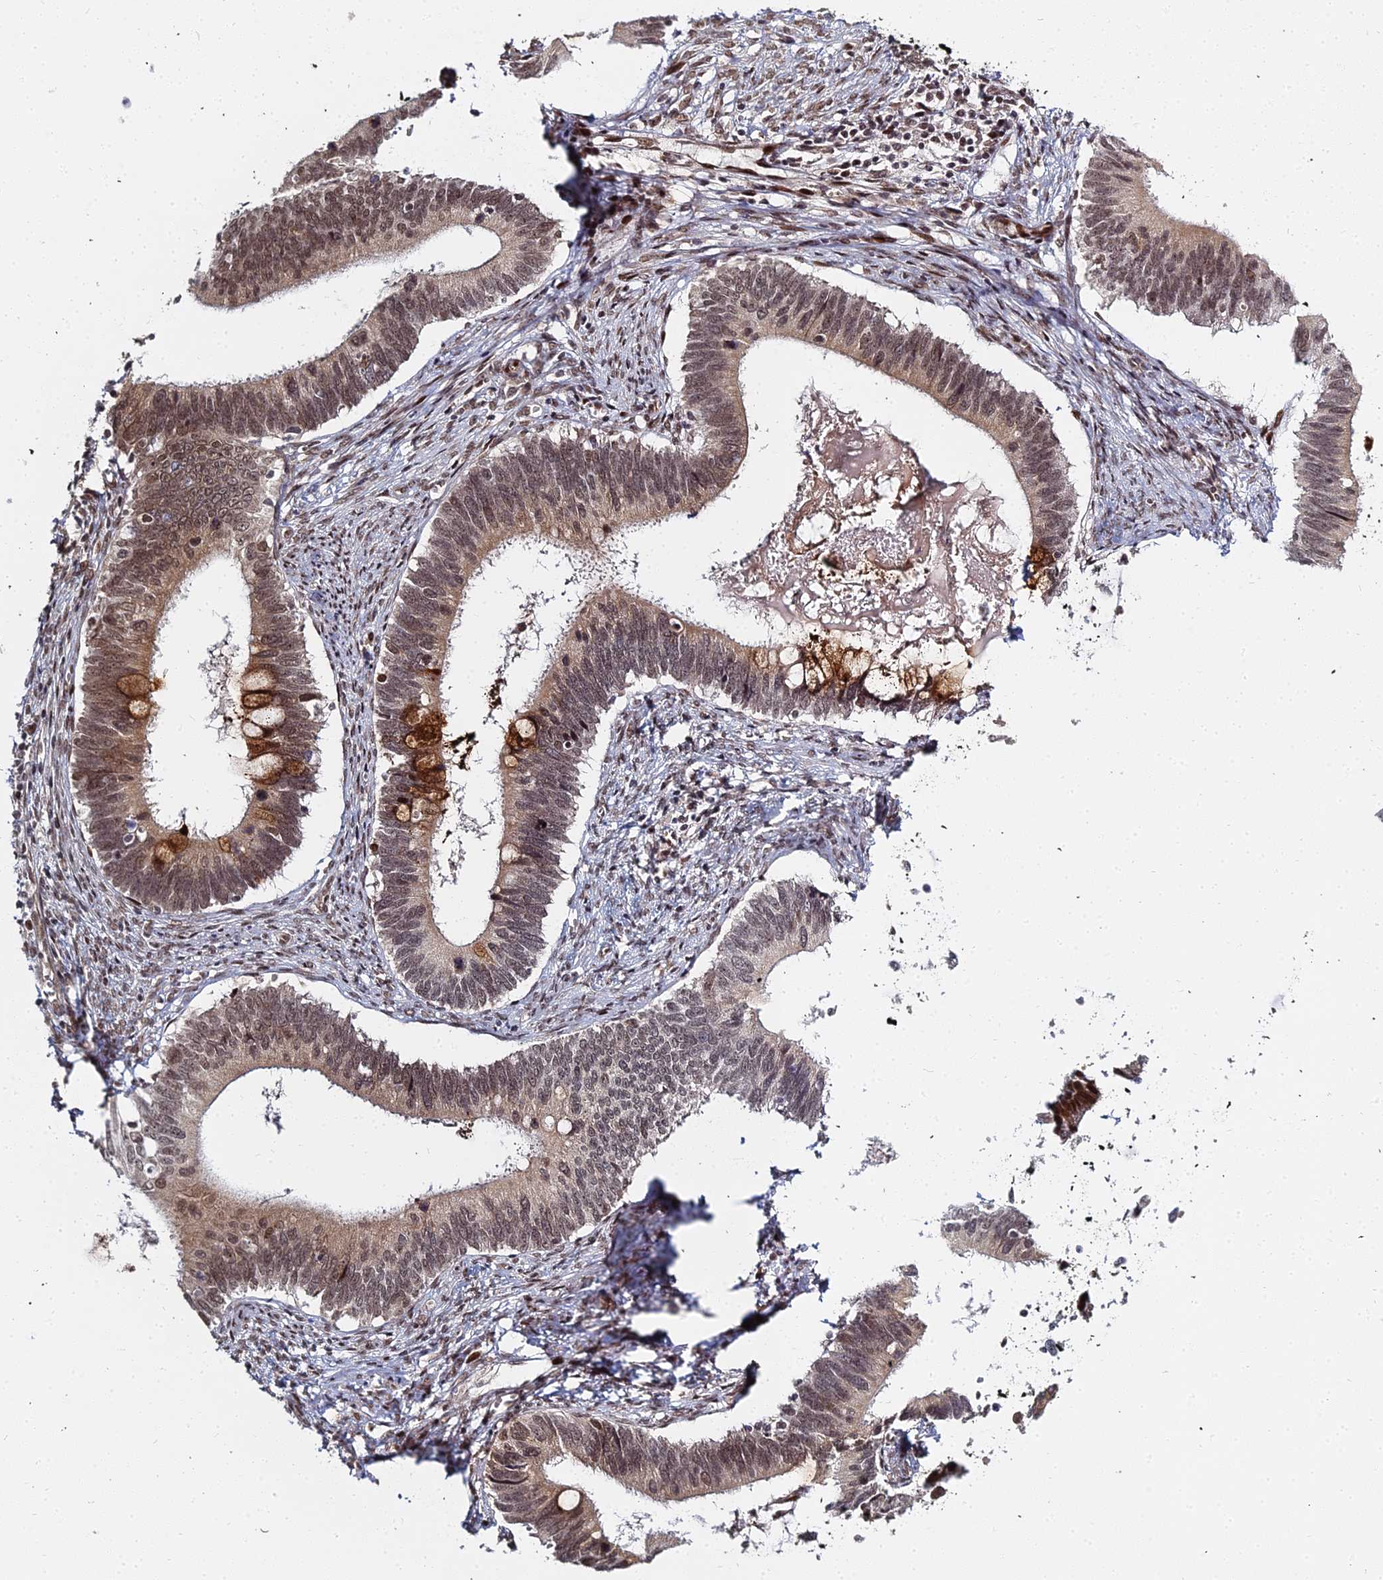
{"staining": {"intensity": "moderate", "quantity": "25%-75%", "location": "cytoplasmic/membranous,nuclear"}, "tissue": "cervical cancer", "cell_type": "Tumor cells", "image_type": "cancer", "snomed": [{"axis": "morphology", "description": "Adenocarcinoma, NOS"}, {"axis": "topography", "description": "Cervix"}], "caption": "Immunohistochemistry histopathology image of neoplastic tissue: cervical cancer stained using immunohistochemistry shows medium levels of moderate protein expression localized specifically in the cytoplasmic/membranous and nuclear of tumor cells, appearing as a cytoplasmic/membranous and nuclear brown color.", "gene": "ABCA2", "patient": {"sex": "female", "age": 42}}